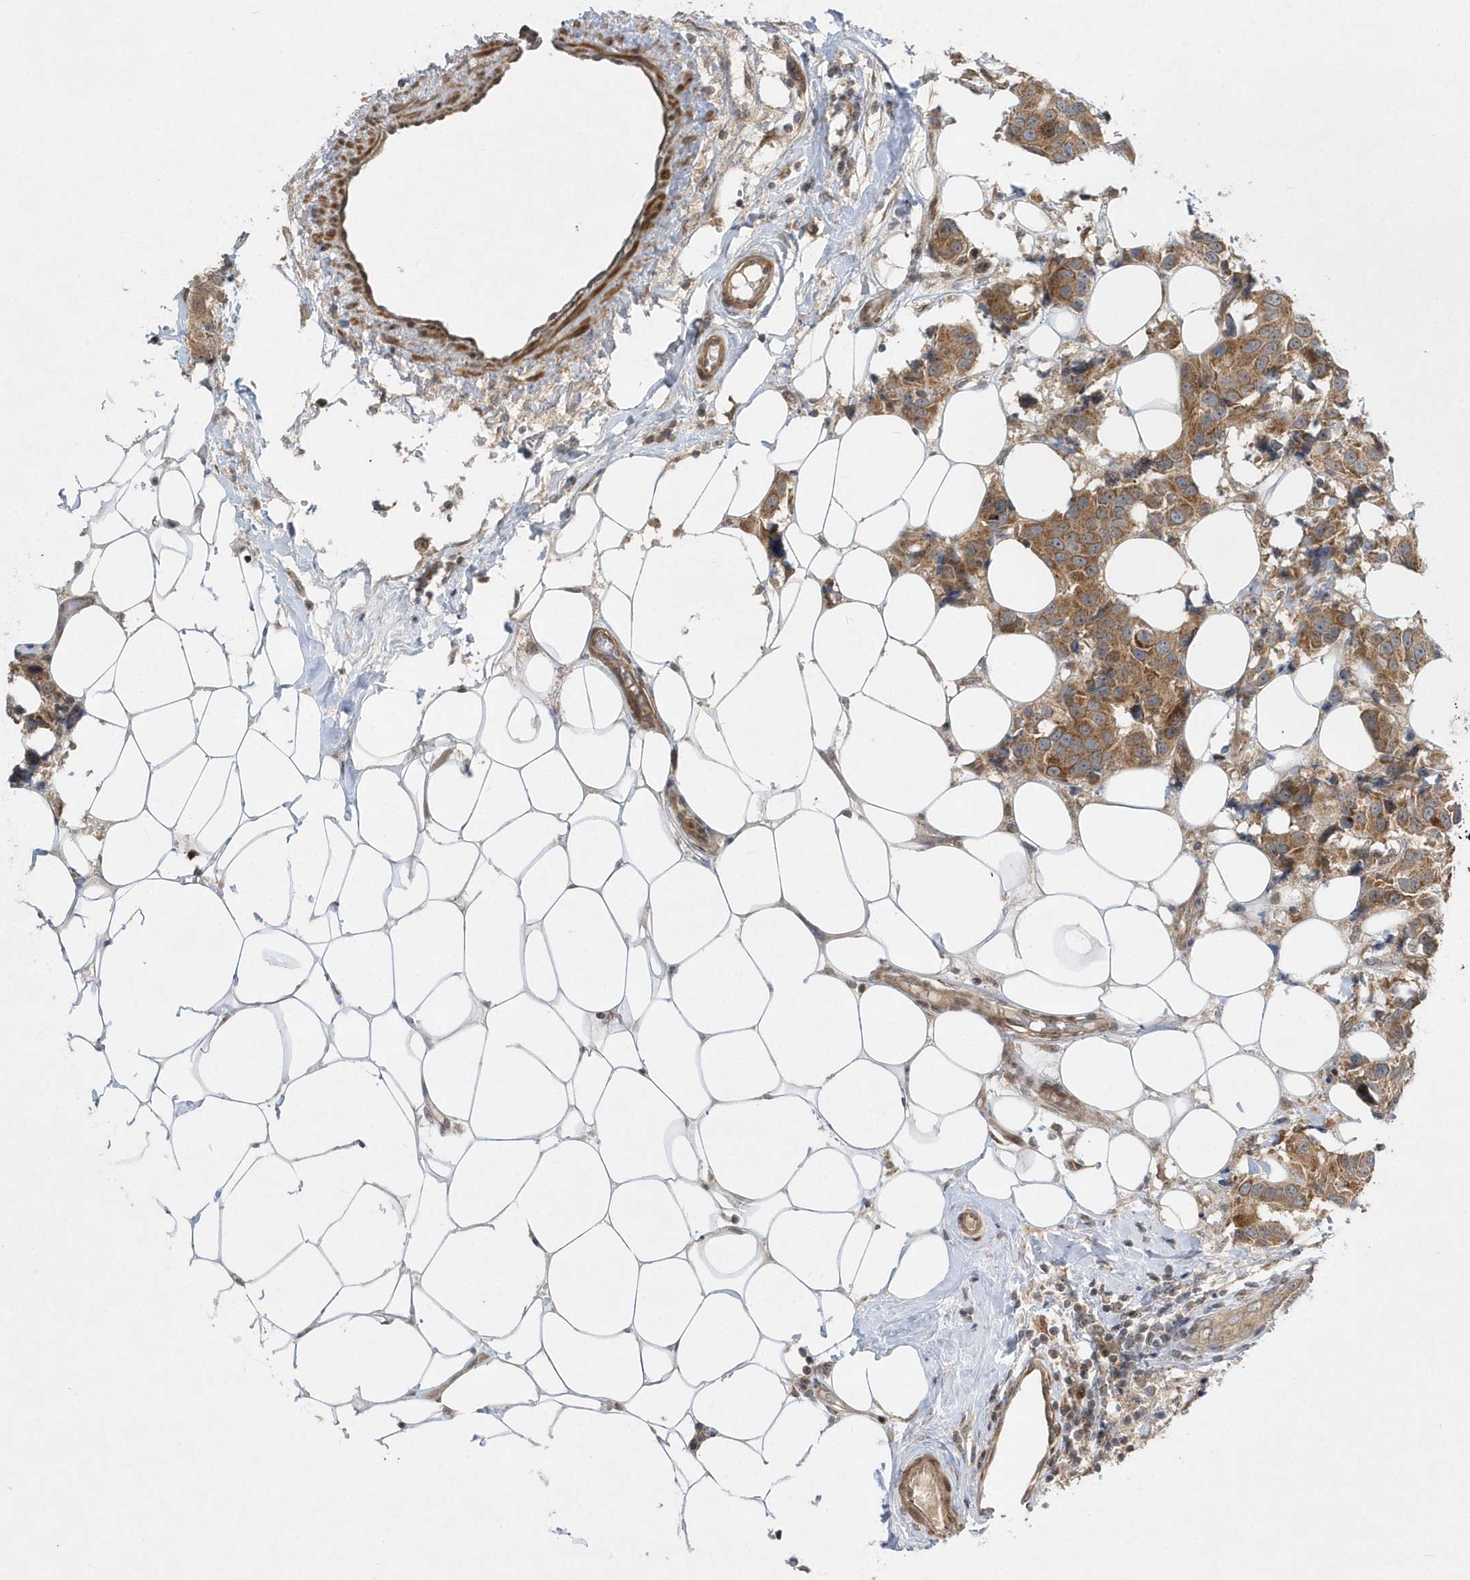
{"staining": {"intensity": "moderate", "quantity": ">75%", "location": "cytoplasmic/membranous"}, "tissue": "breast cancer", "cell_type": "Tumor cells", "image_type": "cancer", "snomed": [{"axis": "morphology", "description": "Normal tissue, NOS"}, {"axis": "morphology", "description": "Duct carcinoma"}, {"axis": "topography", "description": "Breast"}], "caption": "Tumor cells display moderate cytoplasmic/membranous expression in about >75% of cells in breast cancer (infiltrating ductal carcinoma).", "gene": "MXI1", "patient": {"sex": "female", "age": 39}}